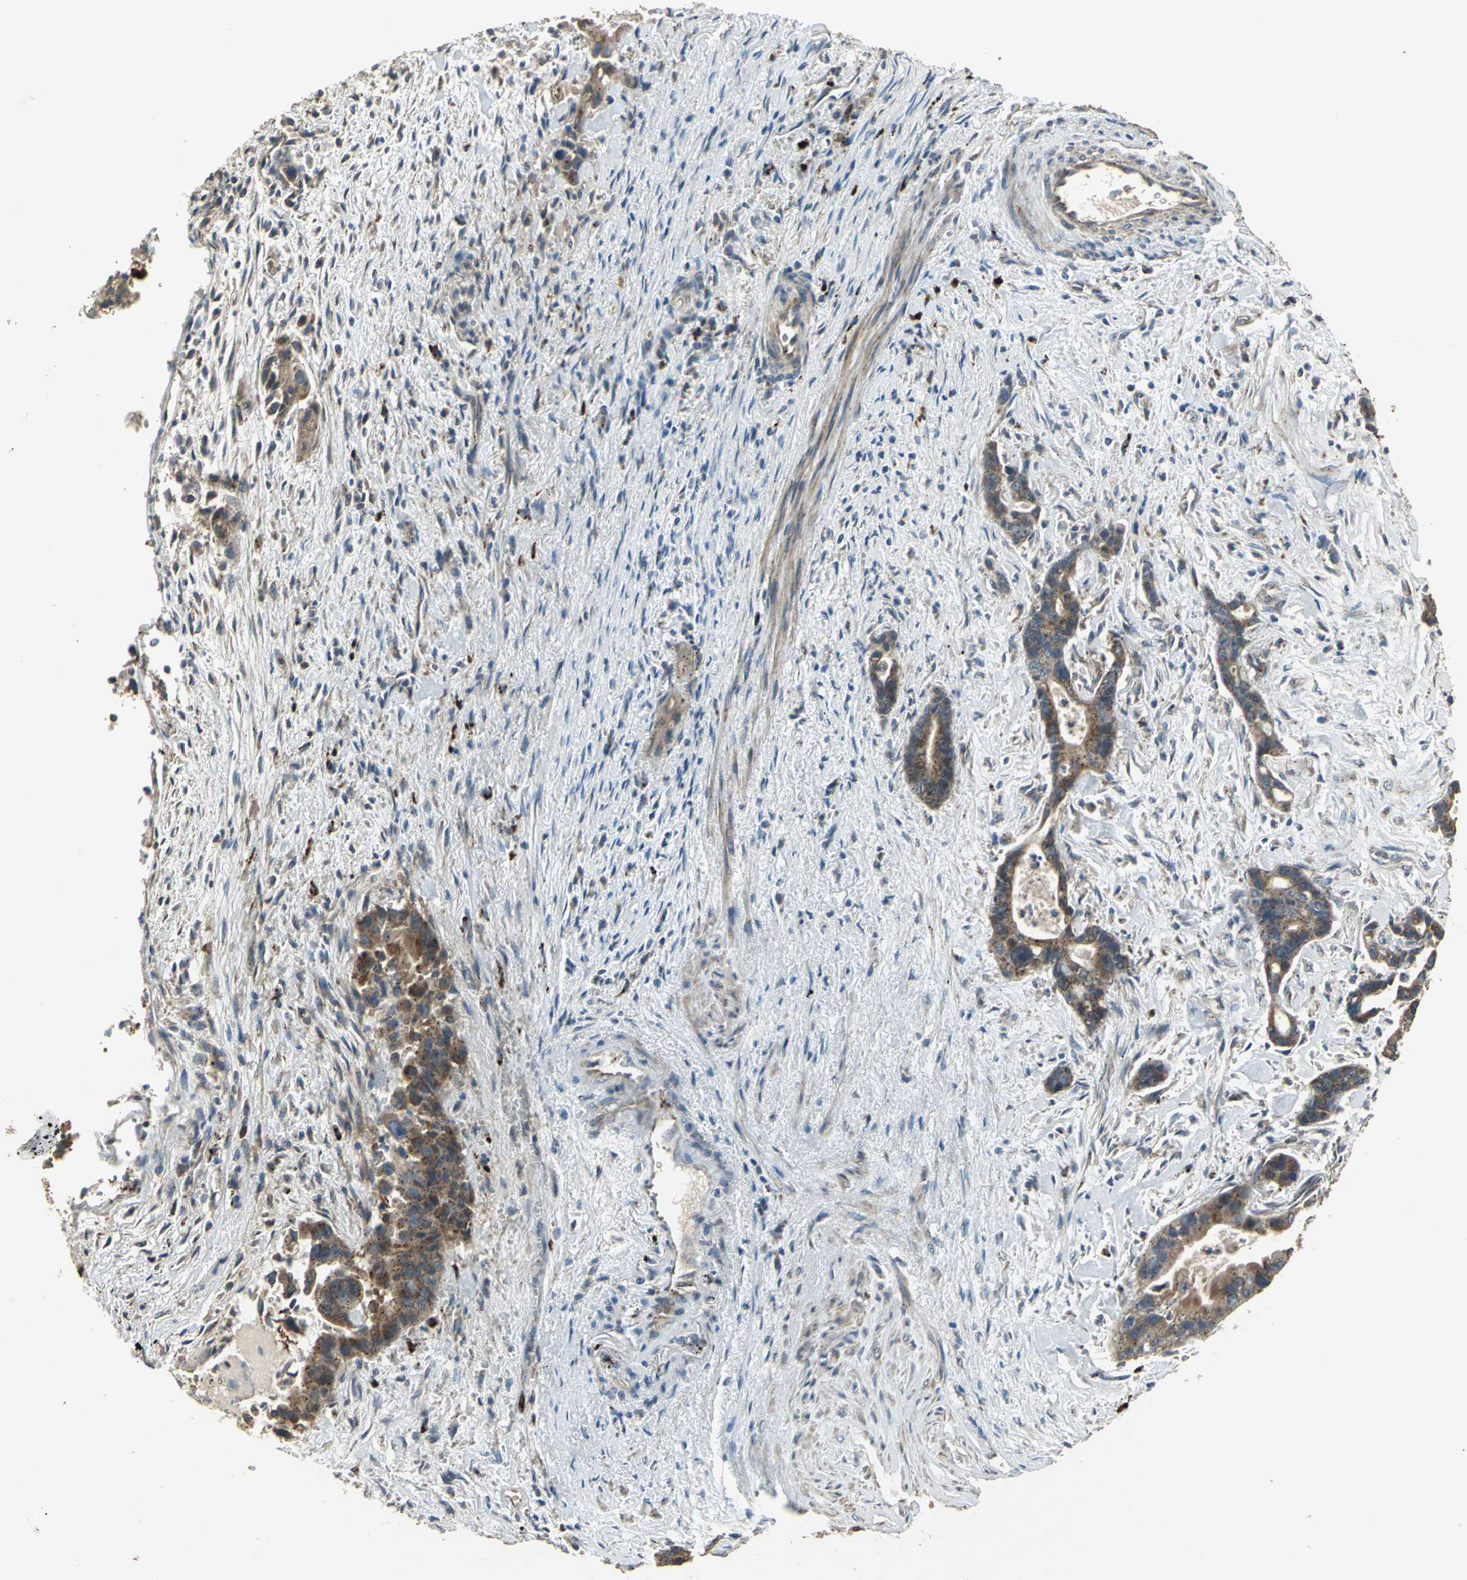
{"staining": {"intensity": "moderate", "quantity": ">75%", "location": "cytoplasmic/membranous"}, "tissue": "liver cancer", "cell_type": "Tumor cells", "image_type": "cancer", "snomed": [{"axis": "morphology", "description": "Cholangiocarcinoma"}, {"axis": "topography", "description": "Liver"}], "caption": "Tumor cells demonstrate medium levels of moderate cytoplasmic/membranous expression in approximately >75% of cells in human liver cancer (cholangiocarcinoma). (DAB = brown stain, brightfield microscopy at high magnification).", "gene": "POLRMT", "patient": {"sex": "female", "age": 55}}